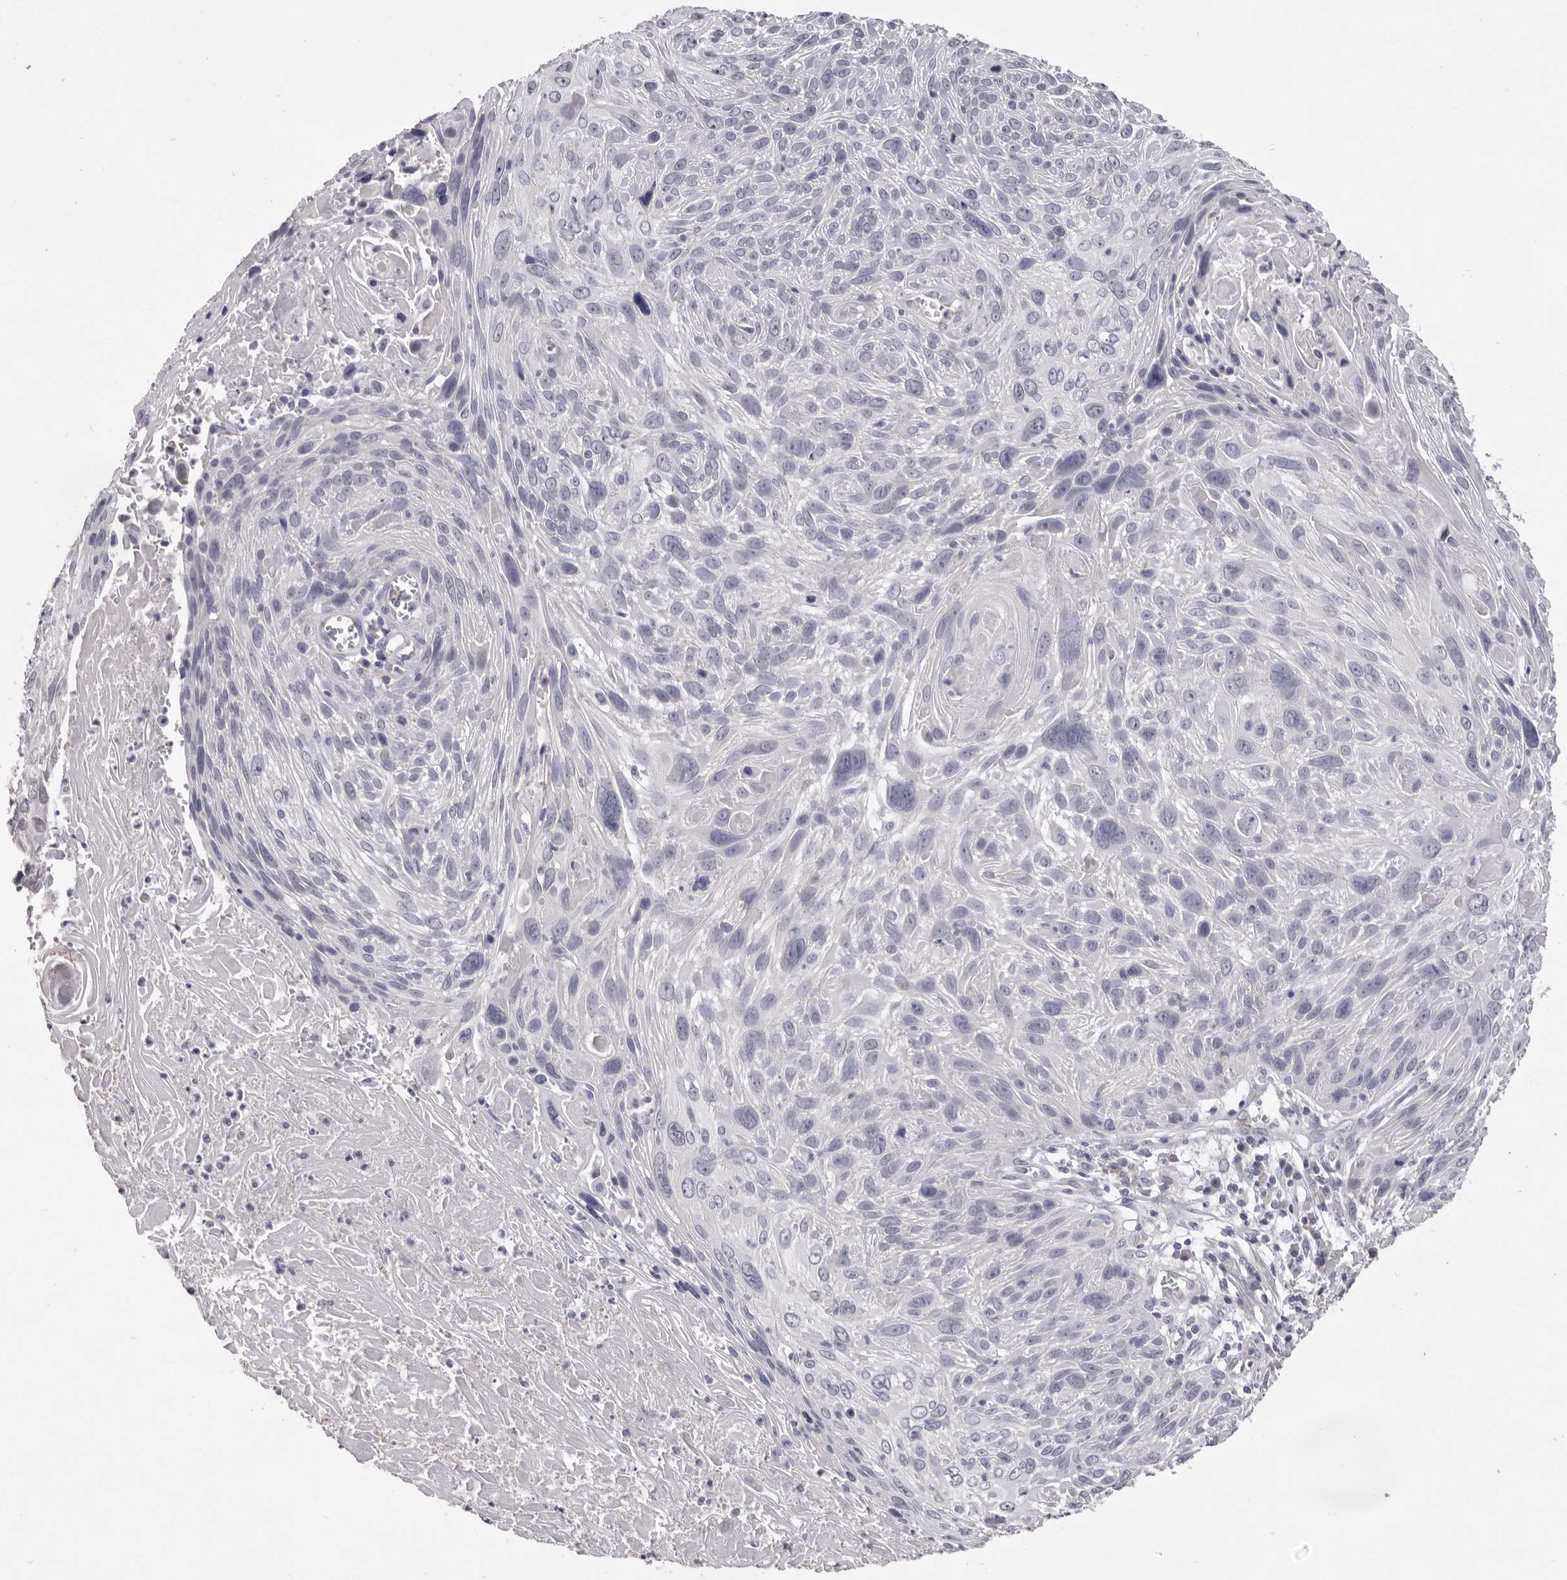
{"staining": {"intensity": "negative", "quantity": "none", "location": "none"}, "tissue": "cervical cancer", "cell_type": "Tumor cells", "image_type": "cancer", "snomed": [{"axis": "morphology", "description": "Squamous cell carcinoma, NOS"}, {"axis": "topography", "description": "Cervix"}], "caption": "Immunohistochemical staining of human squamous cell carcinoma (cervical) demonstrates no significant expression in tumor cells.", "gene": "ZYG11B", "patient": {"sex": "female", "age": 51}}